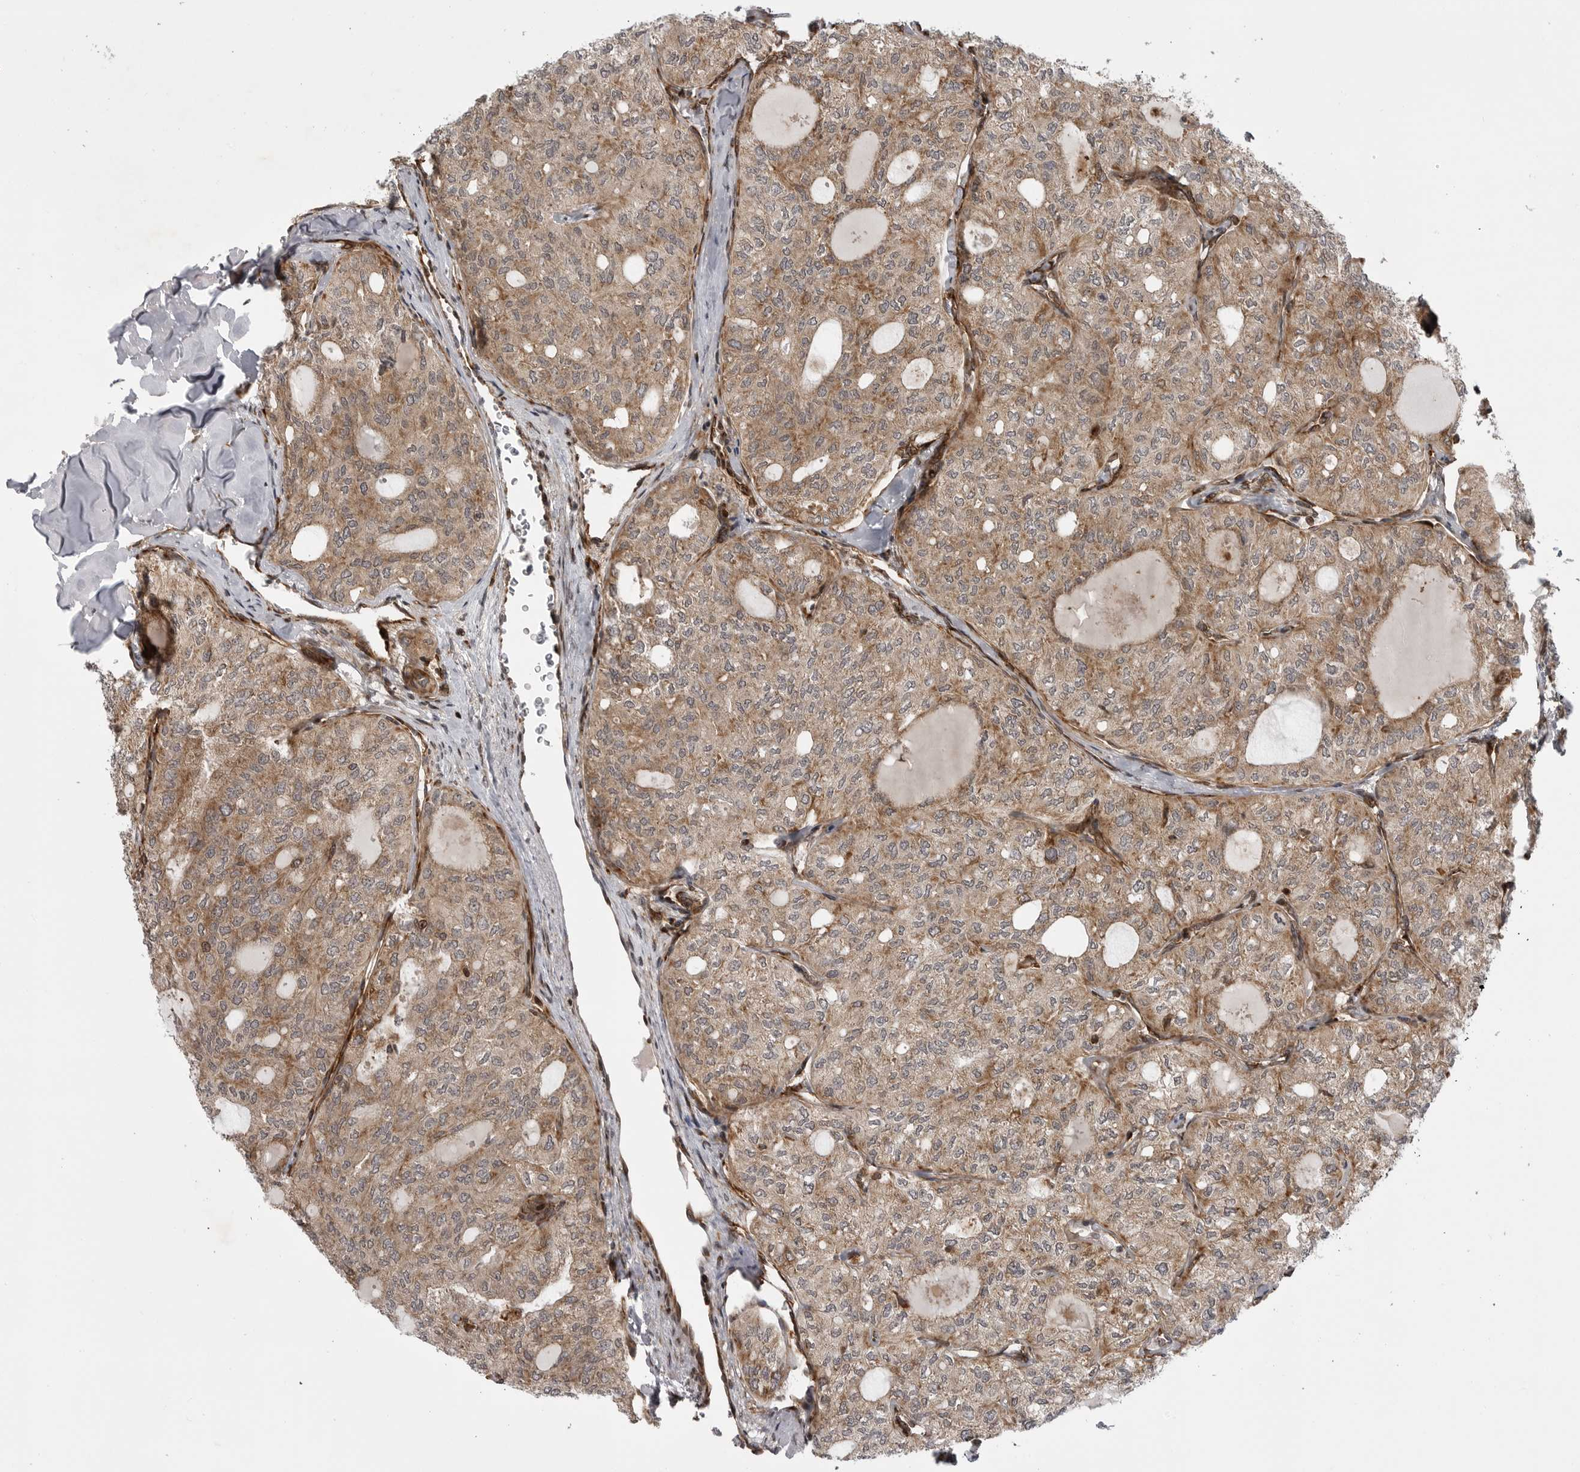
{"staining": {"intensity": "moderate", "quantity": ">75%", "location": "cytoplasmic/membranous"}, "tissue": "thyroid cancer", "cell_type": "Tumor cells", "image_type": "cancer", "snomed": [{"axis": "morphology", "description": "Follicular adenoma carcinoma, NOS"}, {"axis": "topography", "description": "Thyroid gland"}], "caption": "Protein staining of follicular adenoma carcinoma (thyroid) tissue shows moderate cytoplasmic/membranous positivity in approximately >75% of tumor cells. The staining was performed using DAB (3,3'-diaminobenzidine) to visualize the protein expression in brown, while the nuclei were stained in blue with hematoxylin (Magnification: 20x).", "gene": "ABL1", "patient": {"sex": "male", "age": 75}}